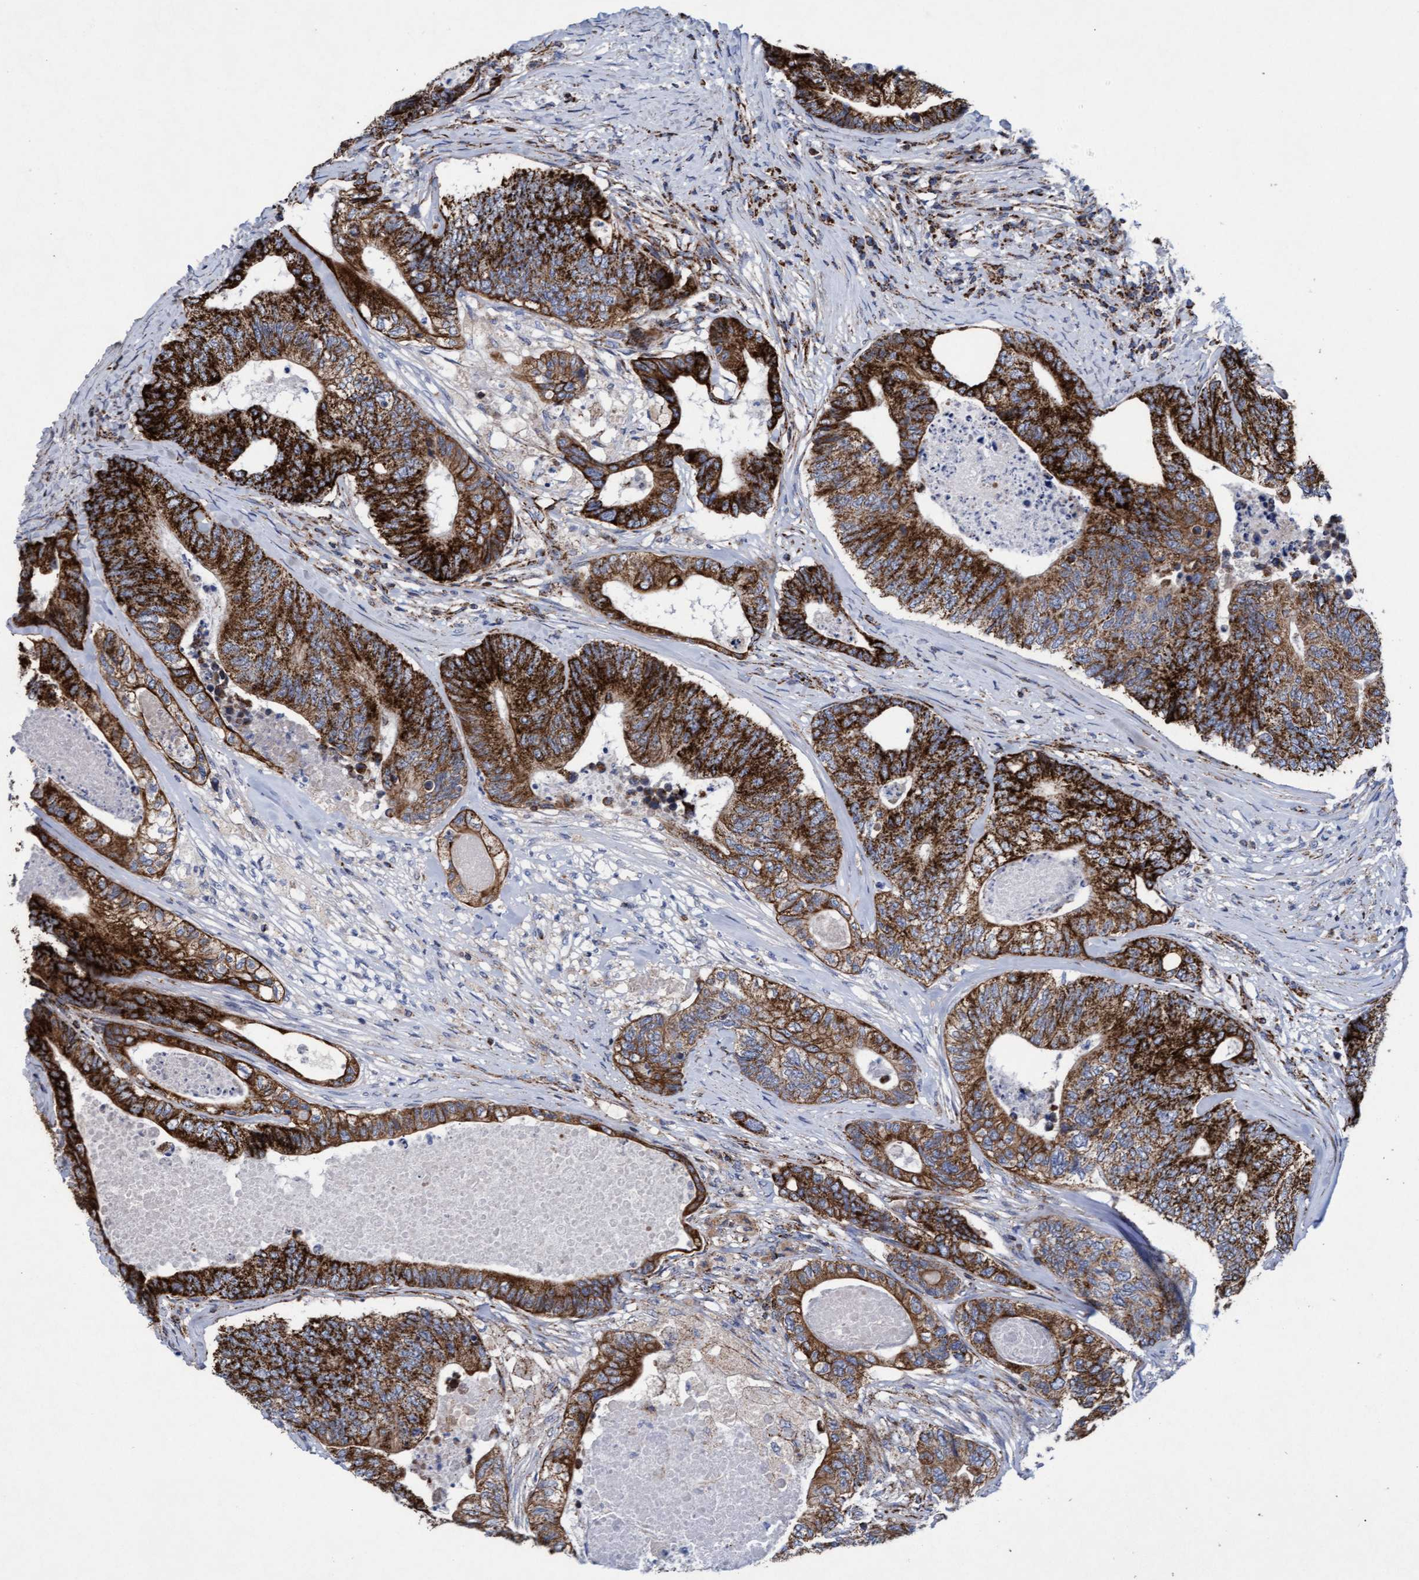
{"staining": {"intensity": "strong", "quantity": ">75%", "location": "cytoplasmic/membranous"}, "tissue": "colorectal cancer", "cell_type": "Tumor cells", "image_type": "cancer", "snomed": [{"axis": "morphology", "description": "Adenocarcinoma, NOS"}, {"axis": "topography", "description": "Colon"}], "caption": "A high-resolution image shows immunohistochemistry (IHC) staining of colorectal cancer (adenocarcinoma), which reveals strong cytoplasmic/membranous staining in about >75% of tumor cells.", "gene": "MRPL38", "patient": {"sex": "female", "age": 67}}